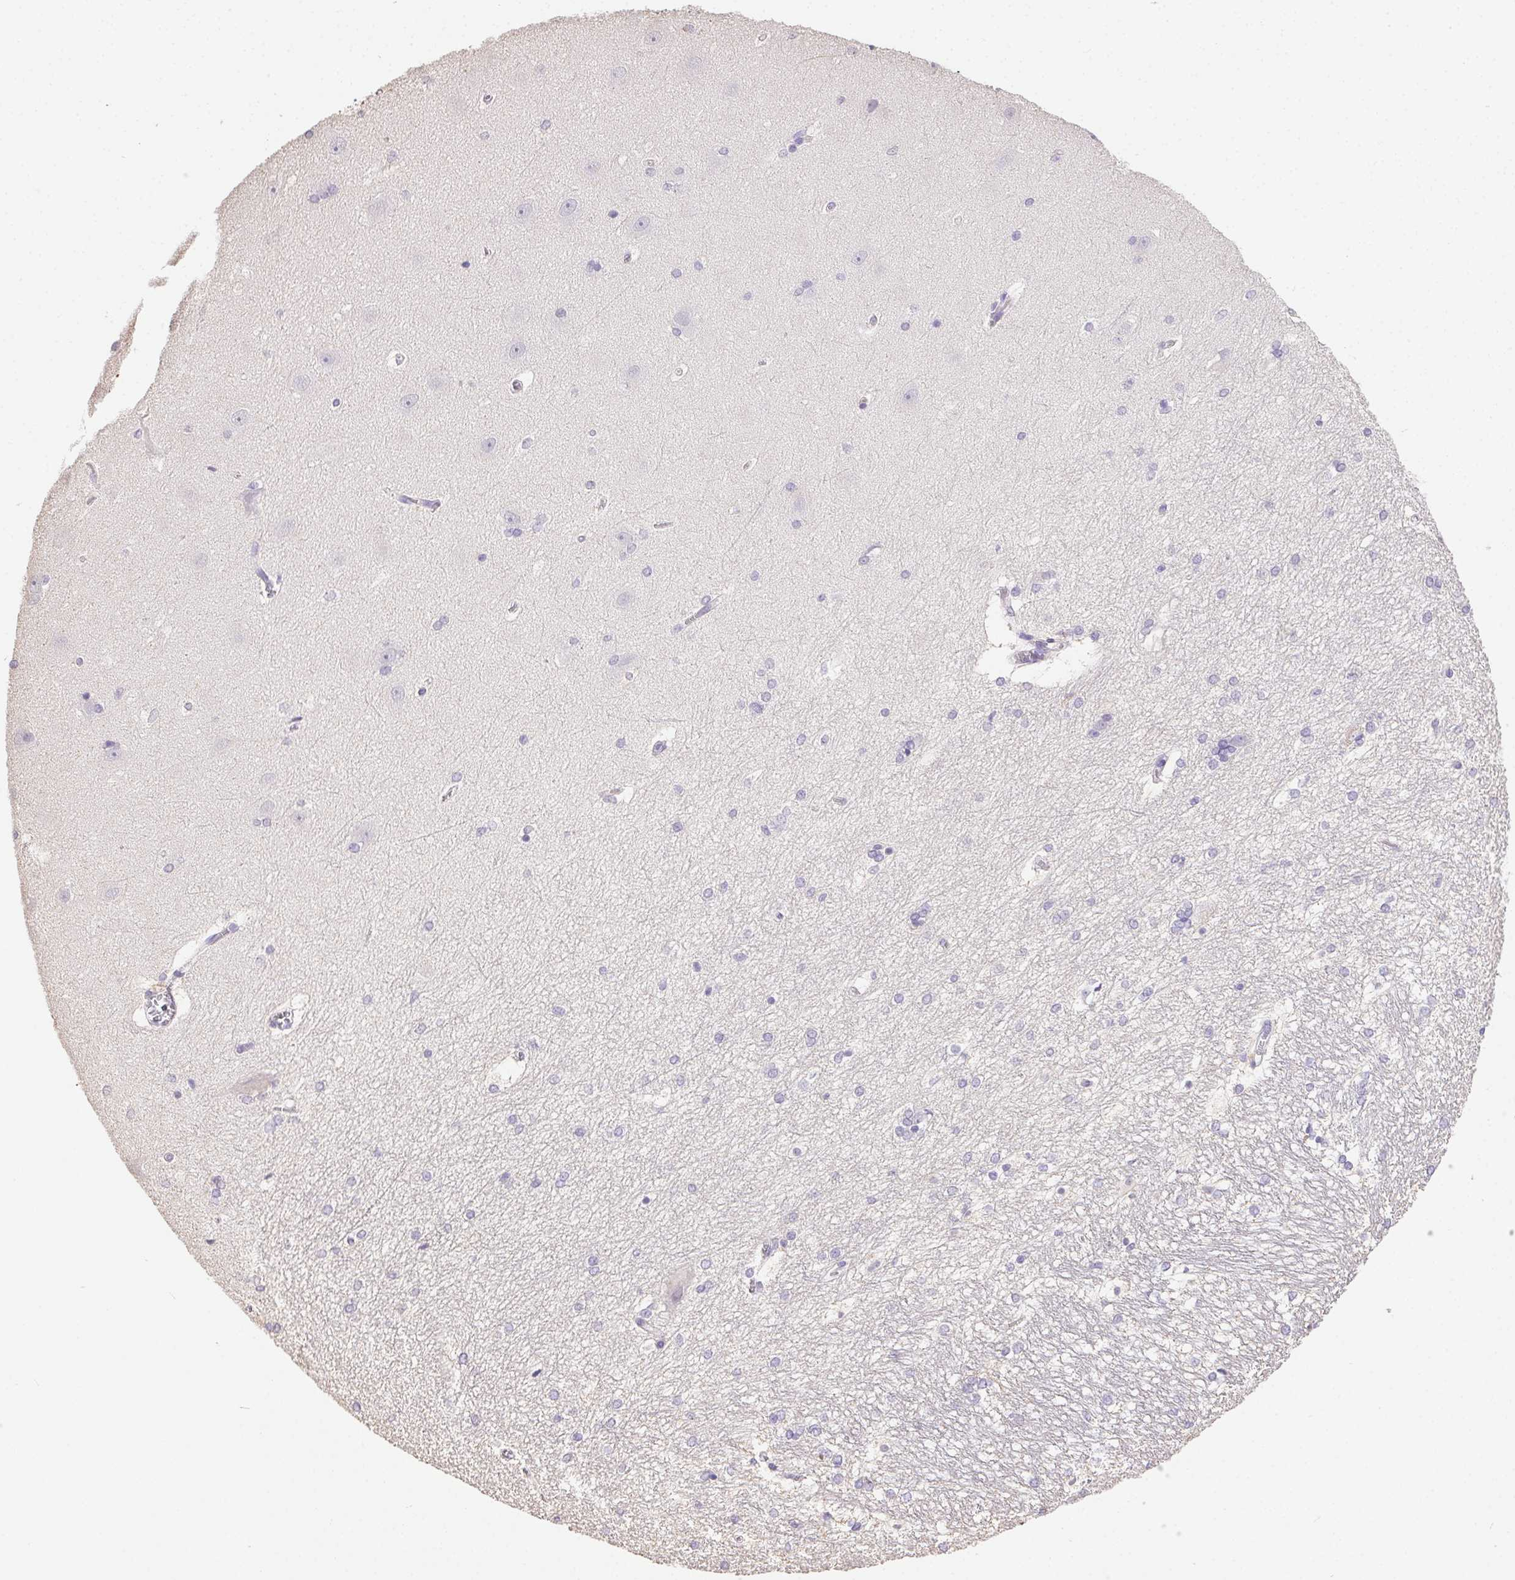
{"staining": {"intensity": "negative", "quantity": "none", "location": "none"}, "tissue": "hippocampus", "cell_type": "Glial cells", "image_type": "normal", "snomed": [{"axis": "morphology", "description": "Normal tissue, NOS"}, {"axis": "topography", "description": "Cerebral cortex"}, {"axis": "topography", "description": "Hippocampus"}], "caption": "This micrograph is of normal hippocampus stained with immunohistochemistry to label a protein in brown with the nuclei are counter-stained blue. There is no expression in glial cells.", "gene": "SYCE2", "patient": {"sex": "female", "age": 19}}